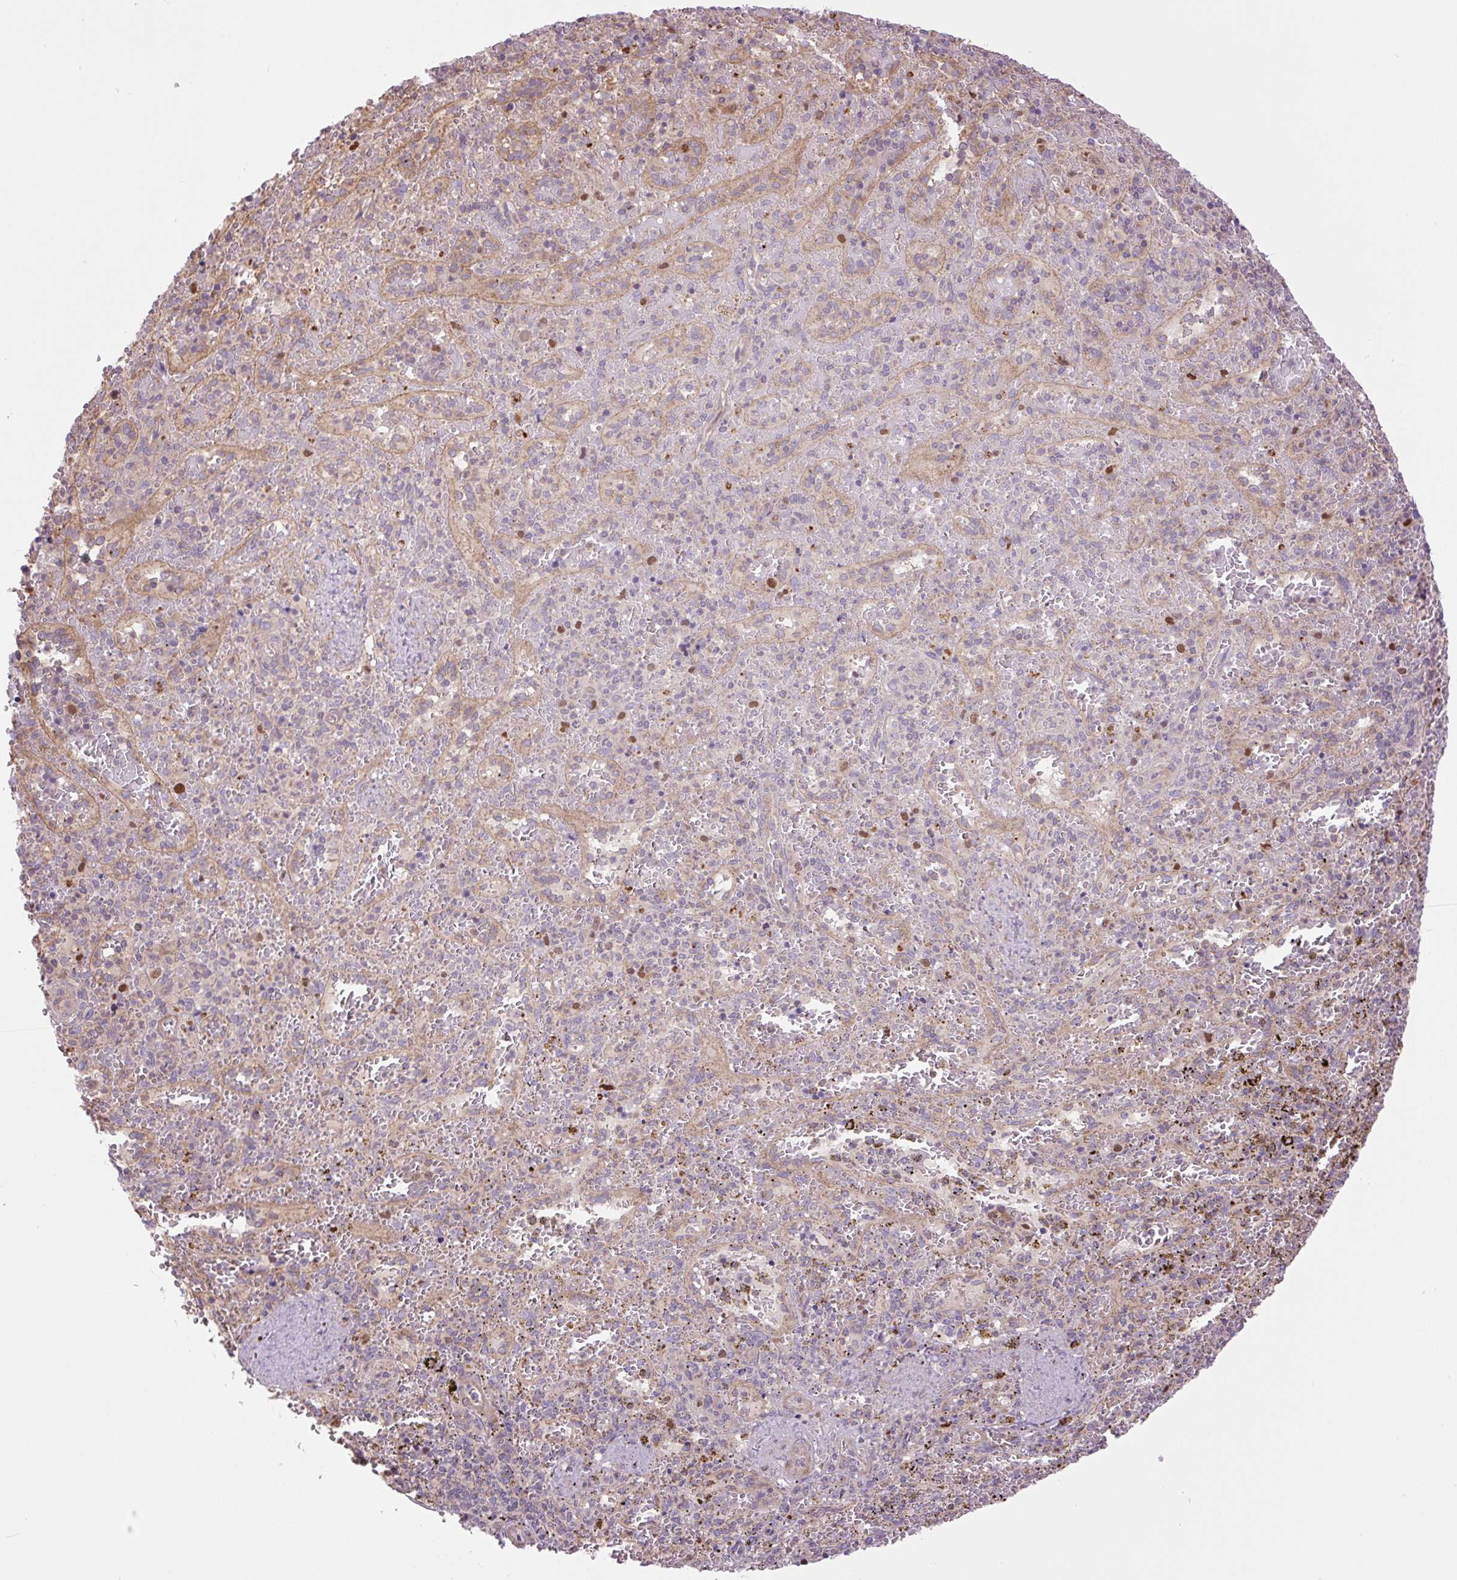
{"staining": {"intensity": "moderate", "quantity": "<25%", "location": "nuclear"}, "tissue": "spleen", "cell_type": "Cells in red pulp", "image_type": "normal", "snomed": [{"axis": "morphology", "description": "Normal tissue, NOS"}, {"axis": "topography", "description": "Spleen"}], "caption": "Spleen stained for a protein reveals moderate nuclear positivity in cells in red pulp. (IHC, brightfield microscopy, high magnification).", "gene": "KIFC1", "patient": {"sex": "female", "age": 50}}